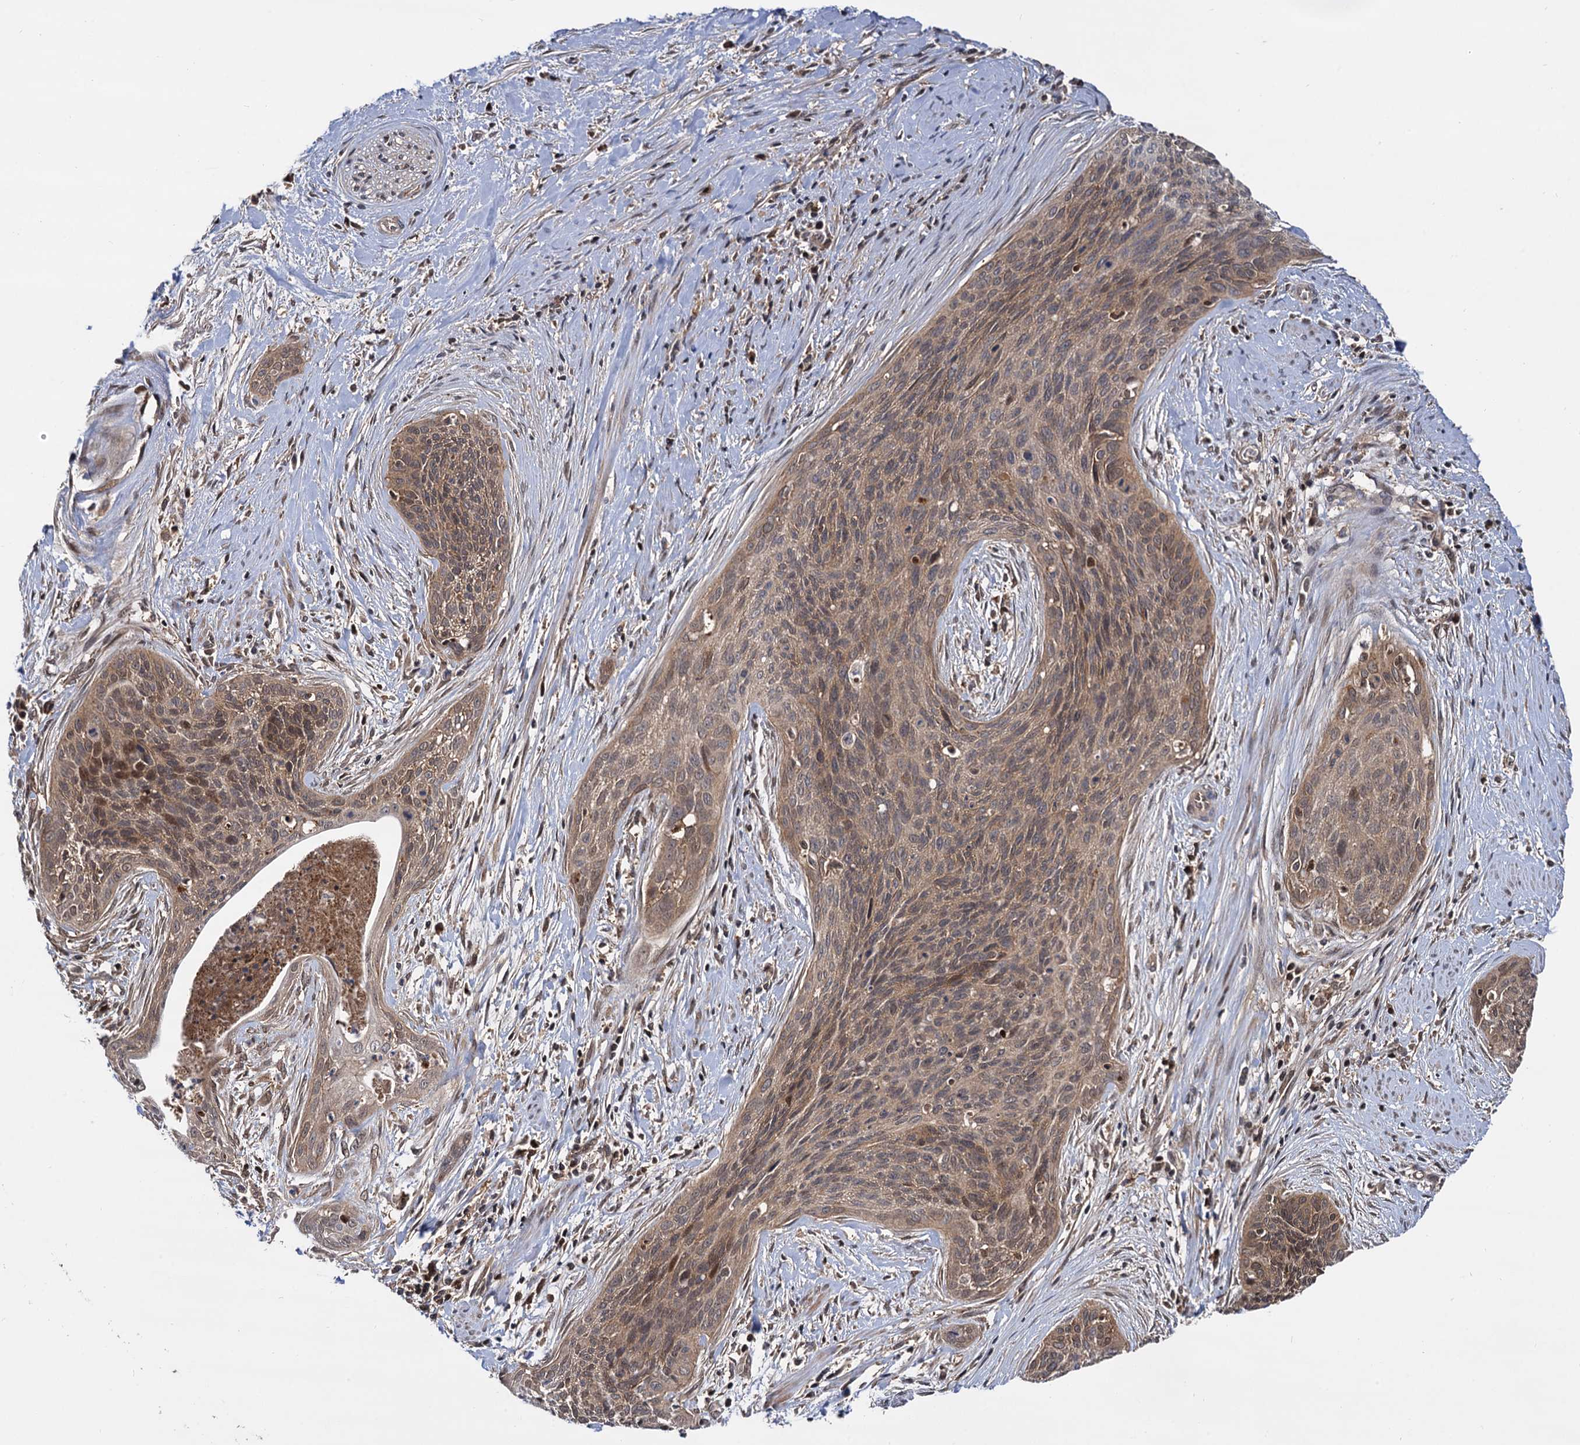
{"staining": {"intensity": "weak", "quantity": ">75%", "location": "cytoplasmic/membranous,nuclear"}, "tissue": "cervical cancer", "cell_type": "Tumor cells", "image_type": "cancer", "snomed": [{"axis": "morphology", "description": "Squamous cell carcinoma, NOS"}, {"axis": "topography", "description": "Cervix"}], "caption": "High-magnification brightfield microscopy of cervical squamous cell carcinoma stained with DAB (brown) and counterstained with hematoxylin (blue). tumor cells exhibit weak cytoplasmic/membranous and nuclear staining is appreciated in approximately>75% of cells. The protein is stained brown, and the nuclei are stained in blue (DAB IHC with brightfield microscopy, high magnification).", "gene": "SELENOP", "patient": {"sex": "female", "age": 55}}